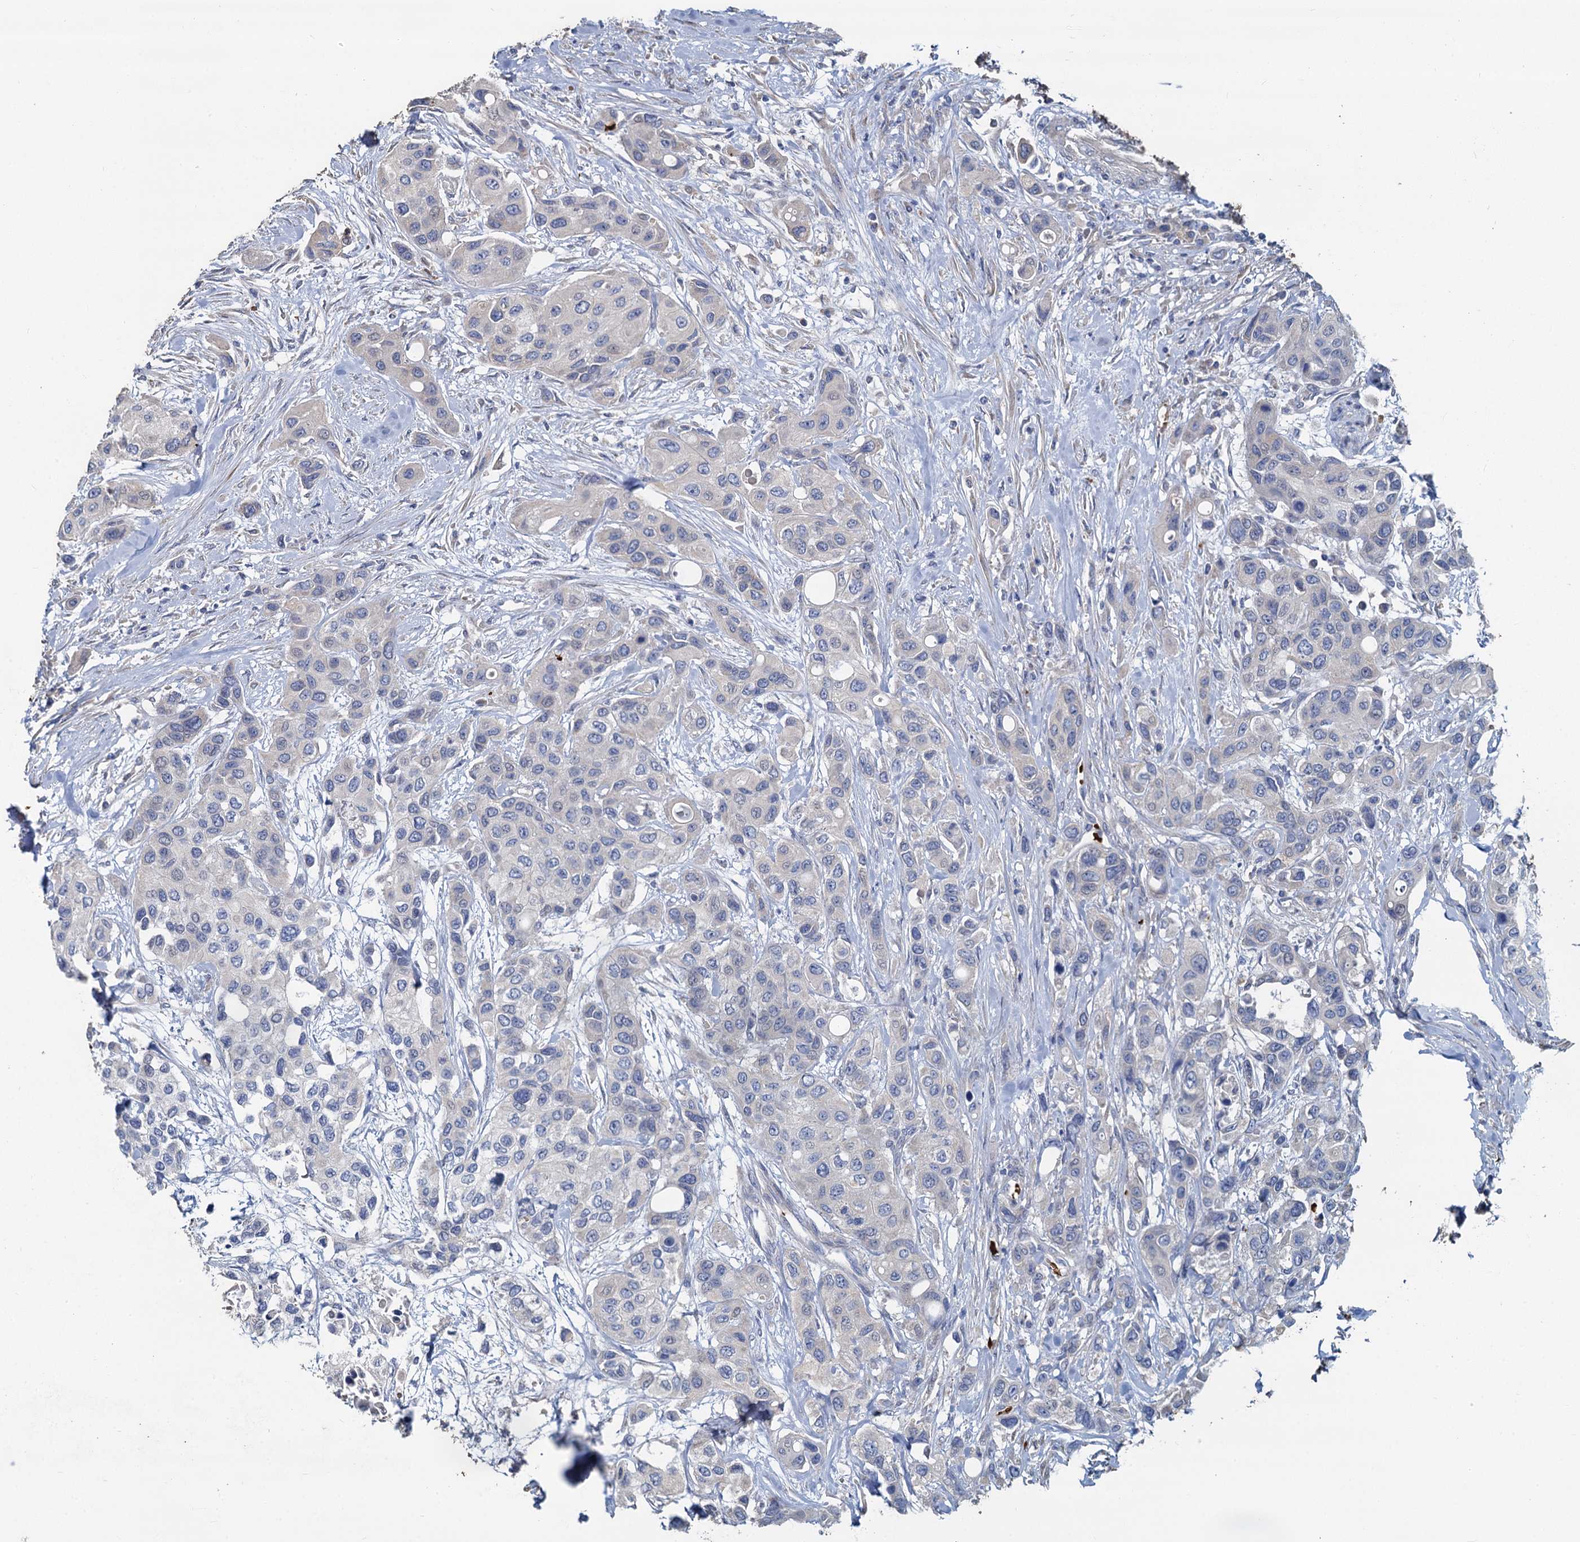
{"staining": {"intensity": "negative", "quantity": "none", "location": "none"}, "tissue": "urothelial cancer", "cell_type": "Tumor cells", "image_type": "cancer", "snomed": [{"axis": "morphology", "description": "Normal tissue, NOS"}, {"axis": "morphology", "description": "Urothelial carcinoma, High grade"}, {"axis": "topography", "description": "Vascular tissue"}, {"axis": "topography", "description": "Urinary bladder"}], "caption": "A photomicrograph of urothelial carcinoma (high-grade) stained for a protein displays no brown staining in tumor cells.", "gene": "TCTN2", "patient": {"sex": "female", "age": 56}}